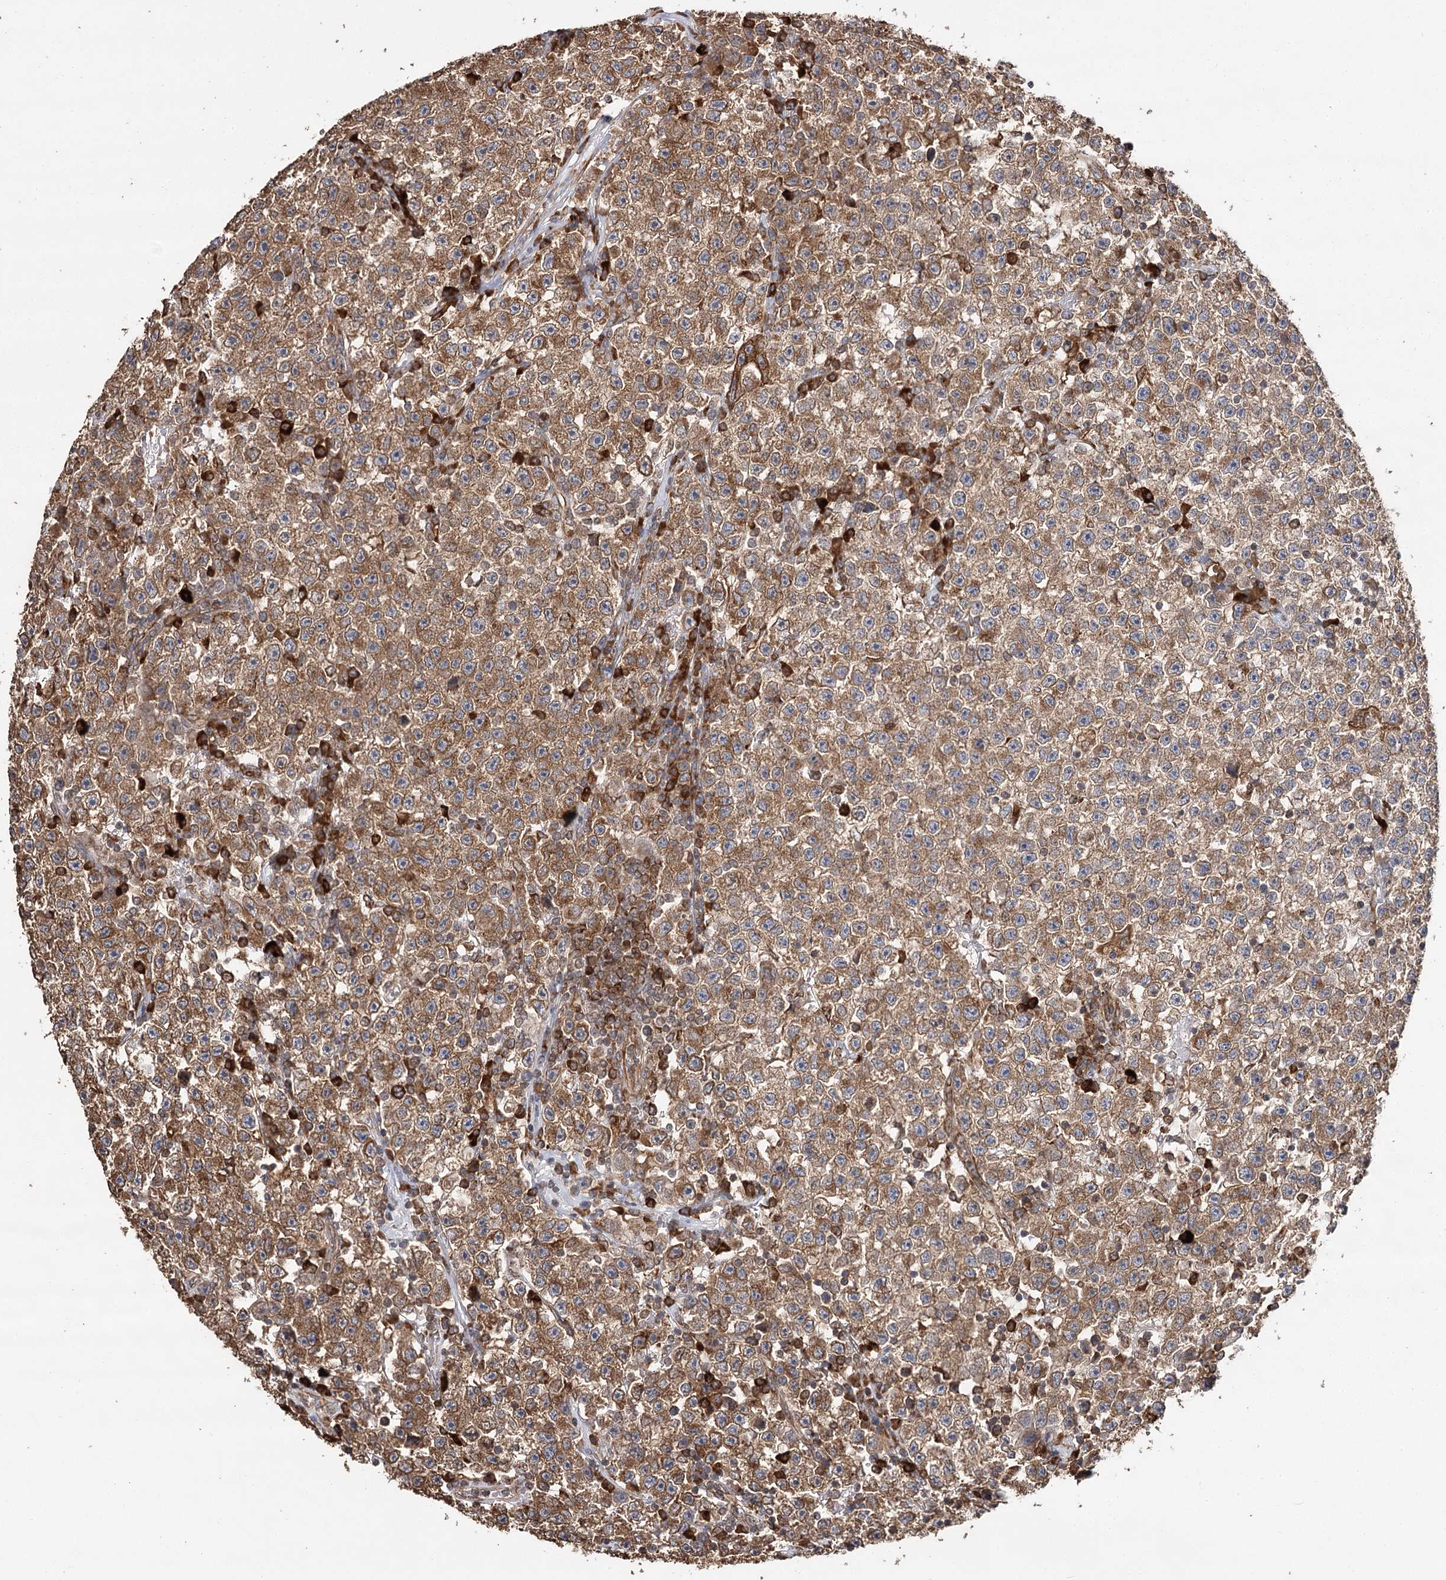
{"staining": {"intensity": "moderate", "quantity": ">75%", "location": "cytoplasmic/membranous"}, "tissue": "testis cancer", "cell_type": "Tumor cells", "image_type": "cancer", "snomed": [{"axis": "morphology", "description": "Seminoma, NOS"}, {"axis": "topography", "description": "Testis"}], "caption": "Immunohistochemistry histopathology image of neoplastic tissue: testis cancer stained using IHC reveals medium levels of moderate protein expression localized specifically in the cytoplasmic/membranous of tumor cells, appearing as a cytoplasmic/membranous brown color.", "gene": "DNAJB14", "patient": {"sex": "male", "age": 22}}